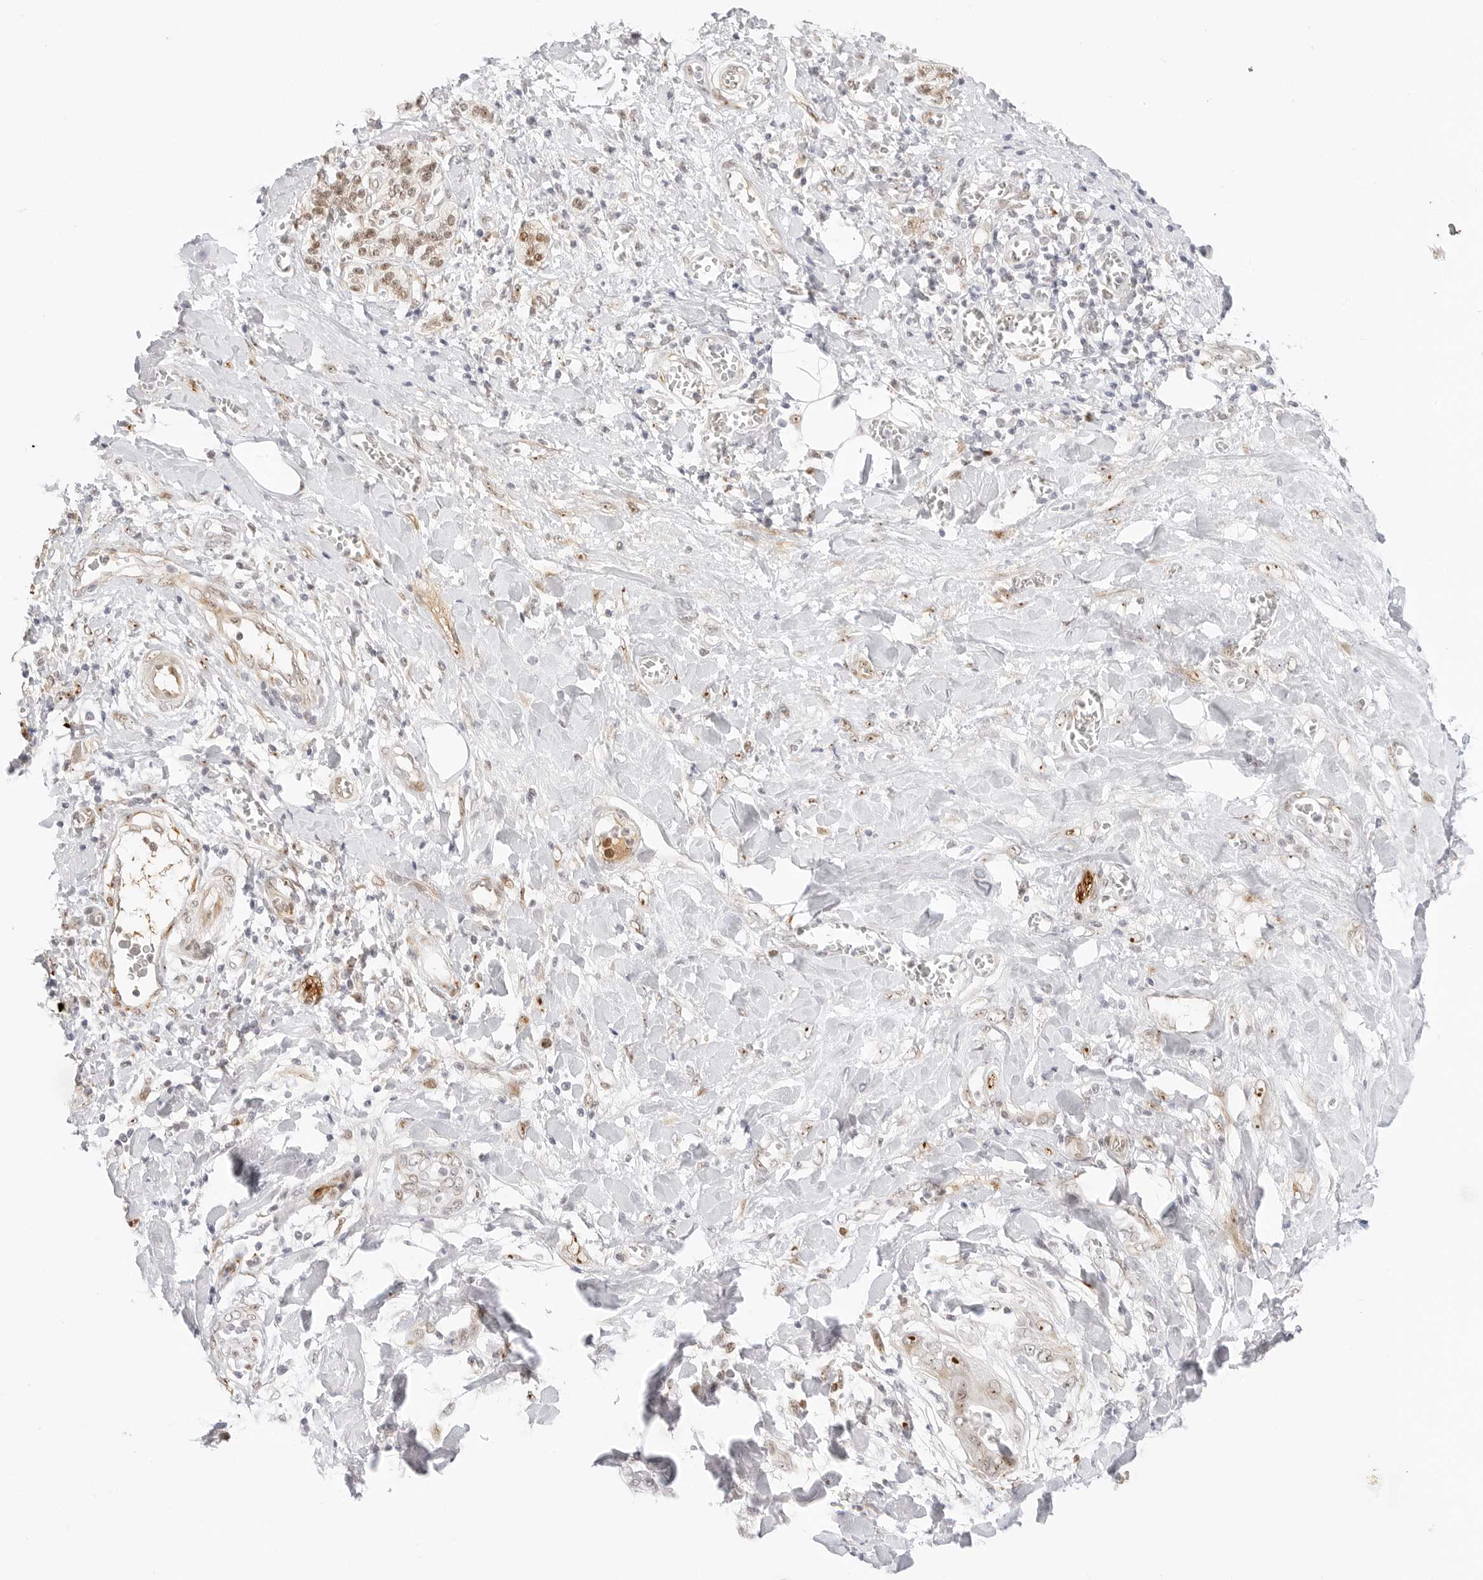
{"staining": {"intensity": "moderate", "quantity": ">75%", "location": "nuclear"}, "tissue": "pancreatic cancer", "cell_type": "Tumor cells", "image_type": "cancer", "snomed": [{"axis": "morphology", "description": "Adenocarcinoma, NOS"}, {"axis": "topography", "description": "Pancreas"}], "caption": "An image showing moderate nuclear expression in about >75% of tumor cells in adenocarcinoma (pancreatic), as visualized by brown immunohistochemical staining.", "gene": "HIPK3", "patient": {"sex": "female", "age": 78}}